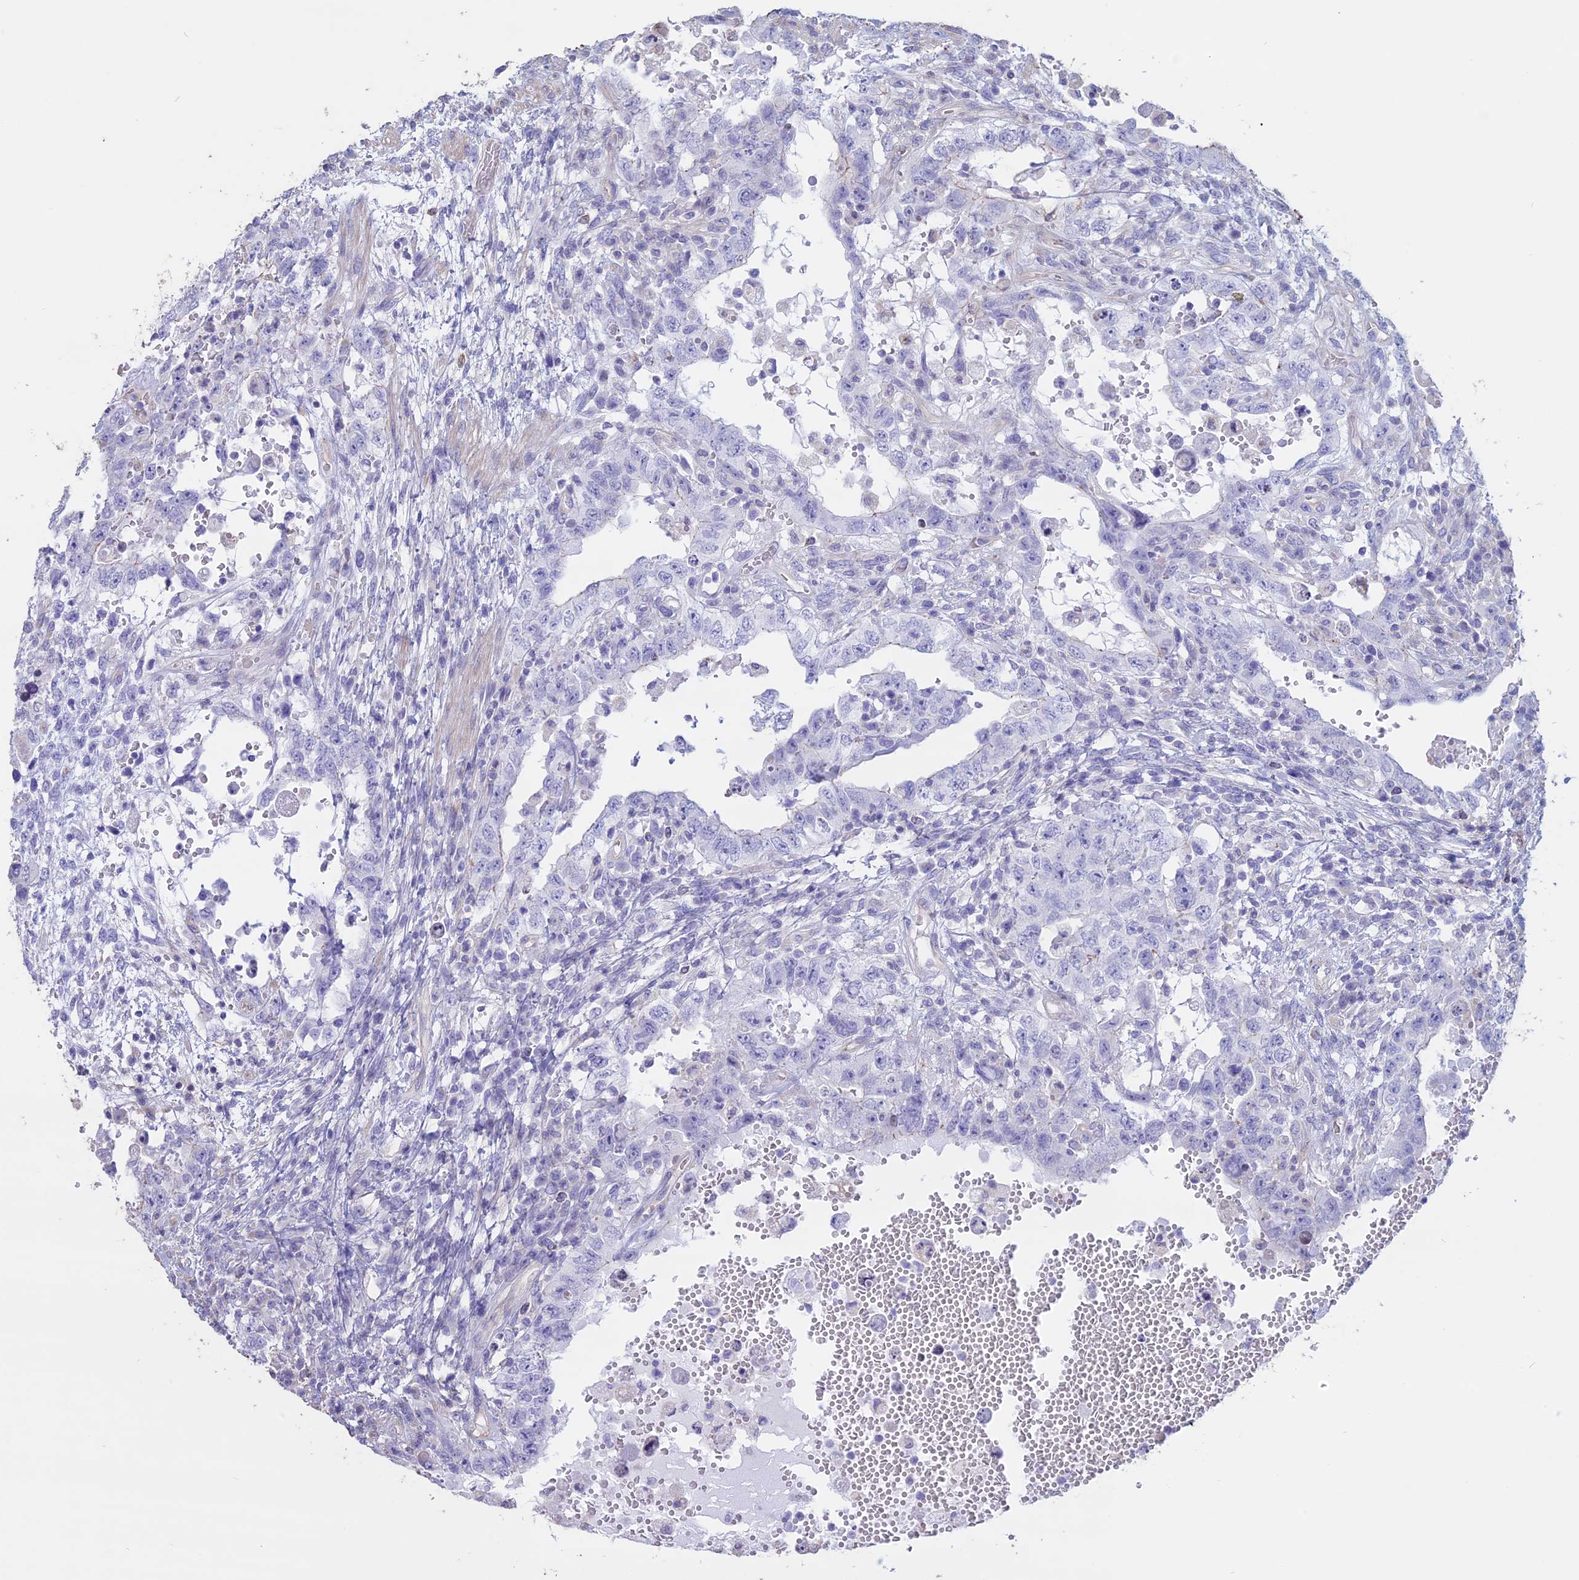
{"staining": {"intensity": "negative", "quantity": "none", "location": "none"}, "tissue": "testis cancer", "cell_type": "Tumor cells", "image_type": "cancer", "snomed": [{"axis": "morphology", "description": "Carcinoma, Embryonal, NOS"}, {"axis": "topography", "description": "Testis"}], "caption": "An IHC histopathology image of testis cancer is shown. There is no staining in tumor cells of testis cancer. The staining was performed using DAB to visualize the protein expression in brown, while the nuclei were stained in blue with hematoxylin (Magnification: 20x).", "gene": "CCDC148", "patient": {"sex": "male", "age": 26}}